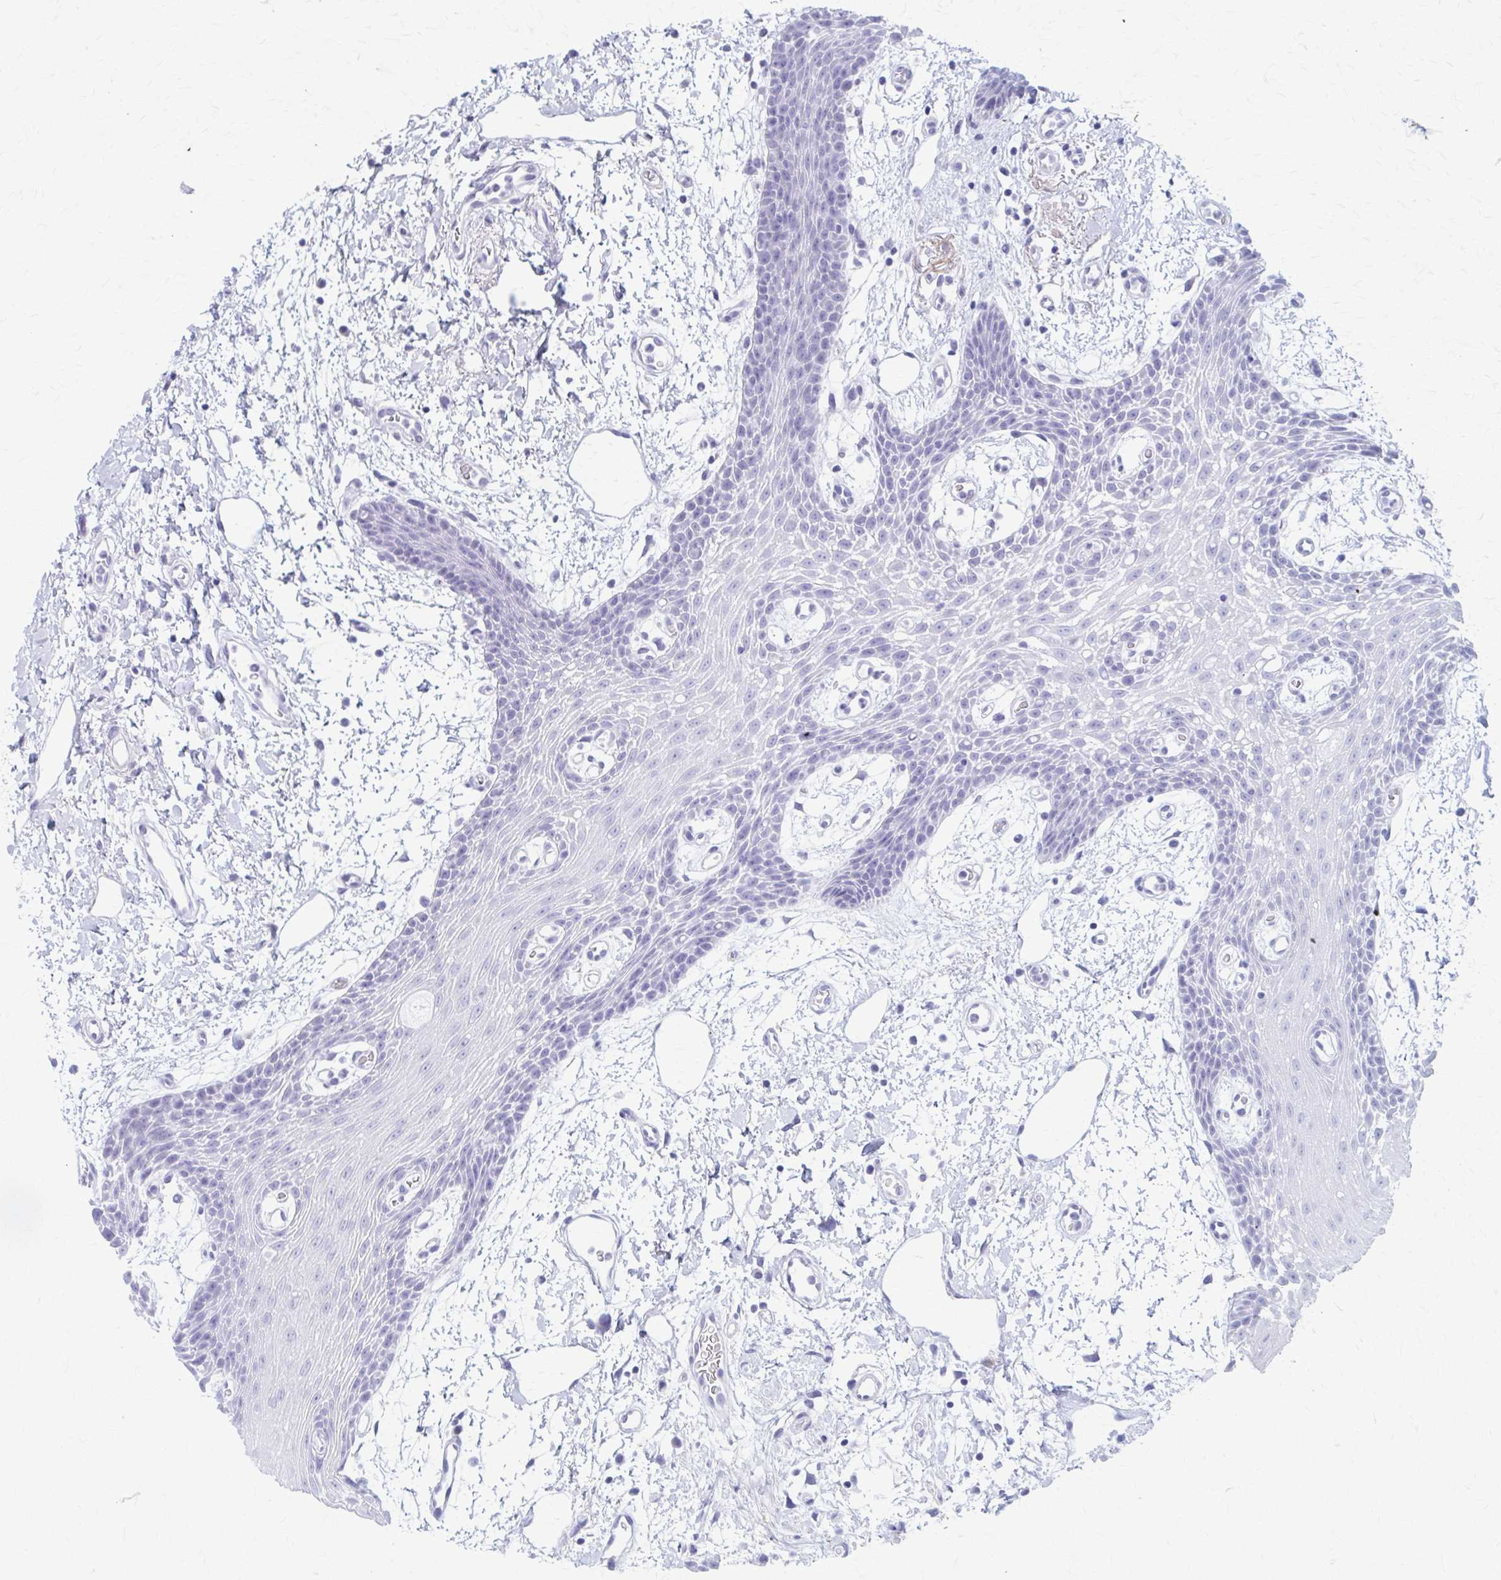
{"staining": {"intensity": "negative", "quantity": "none", "location": "none"}, "tissue": "oral mucosa", "cell_type": "Squamous epithelial cells", "image_type": "normal", "snomed": [{"axis": "morphology", "description": "Normal tissue, NOS"}, {"axis": "topography", "description": "Oral tissue"}], "caption": "This is a micrograph of immunohistochemistry (IHC) staining of benign oral mucosa, which shows no expression in squamous epithelial cells.", "gene": "KCNE2", "patient": {"sex": "female", "age": 59}}